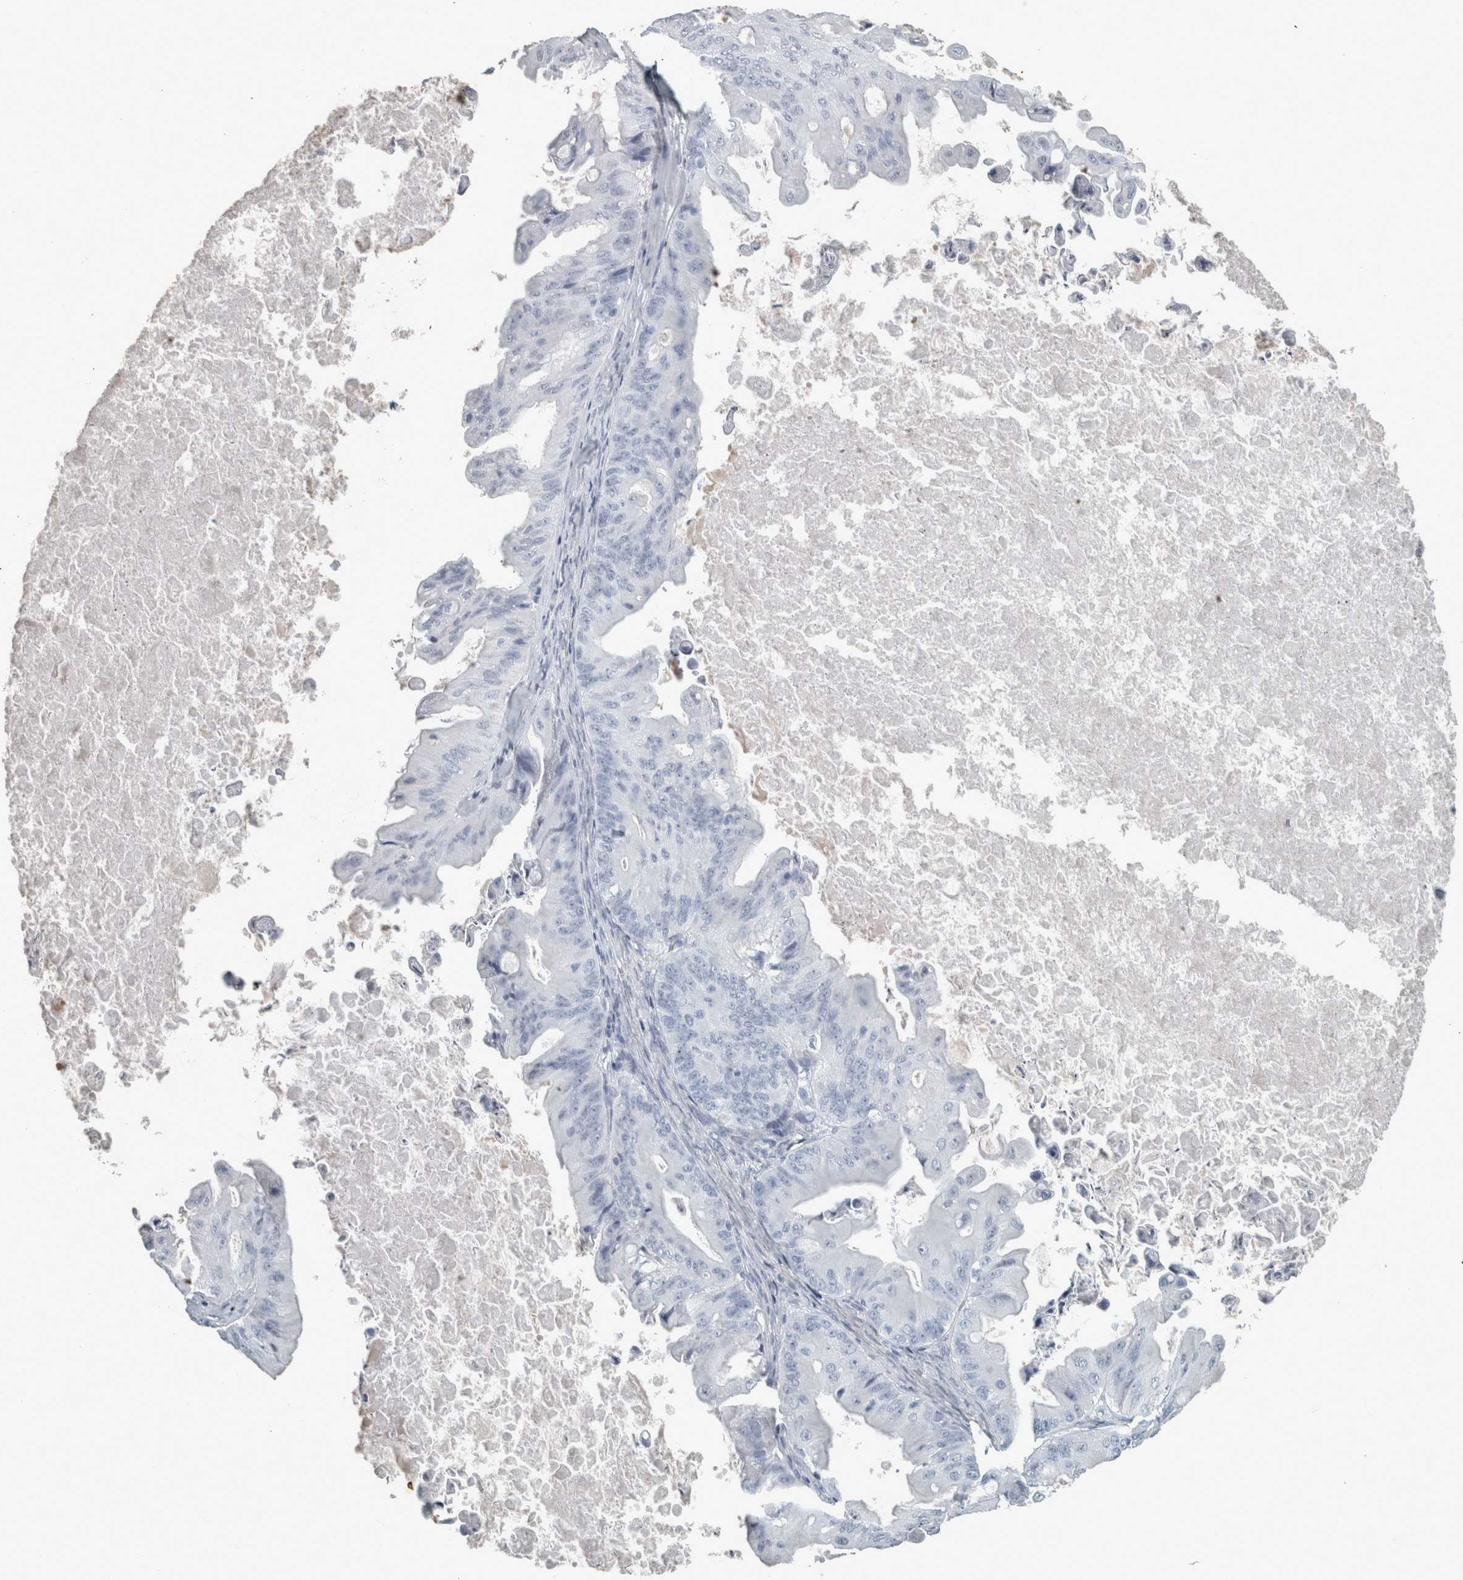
{"staining": {"intensity": "negative", "quantity": "none", "location": "none"}, "tissue": "ovarian cancer", "cell_type": "Tumor cells", "image_type": "cancer", "snomed": [{"axis": "morphology", "description": "Cystadenocarcinoma, mucinous, NOS"}, {"axis": "topography", "description": "Ovary"}], "caption": "High power microscopy image of an immunohistochemistry photomicrograph of ovarian mucinous cystadenocarcinoma, revealing no significant expression in tumor cells.", "gene": "CHL1", "patient": {"sex": "female", "age": 37}}